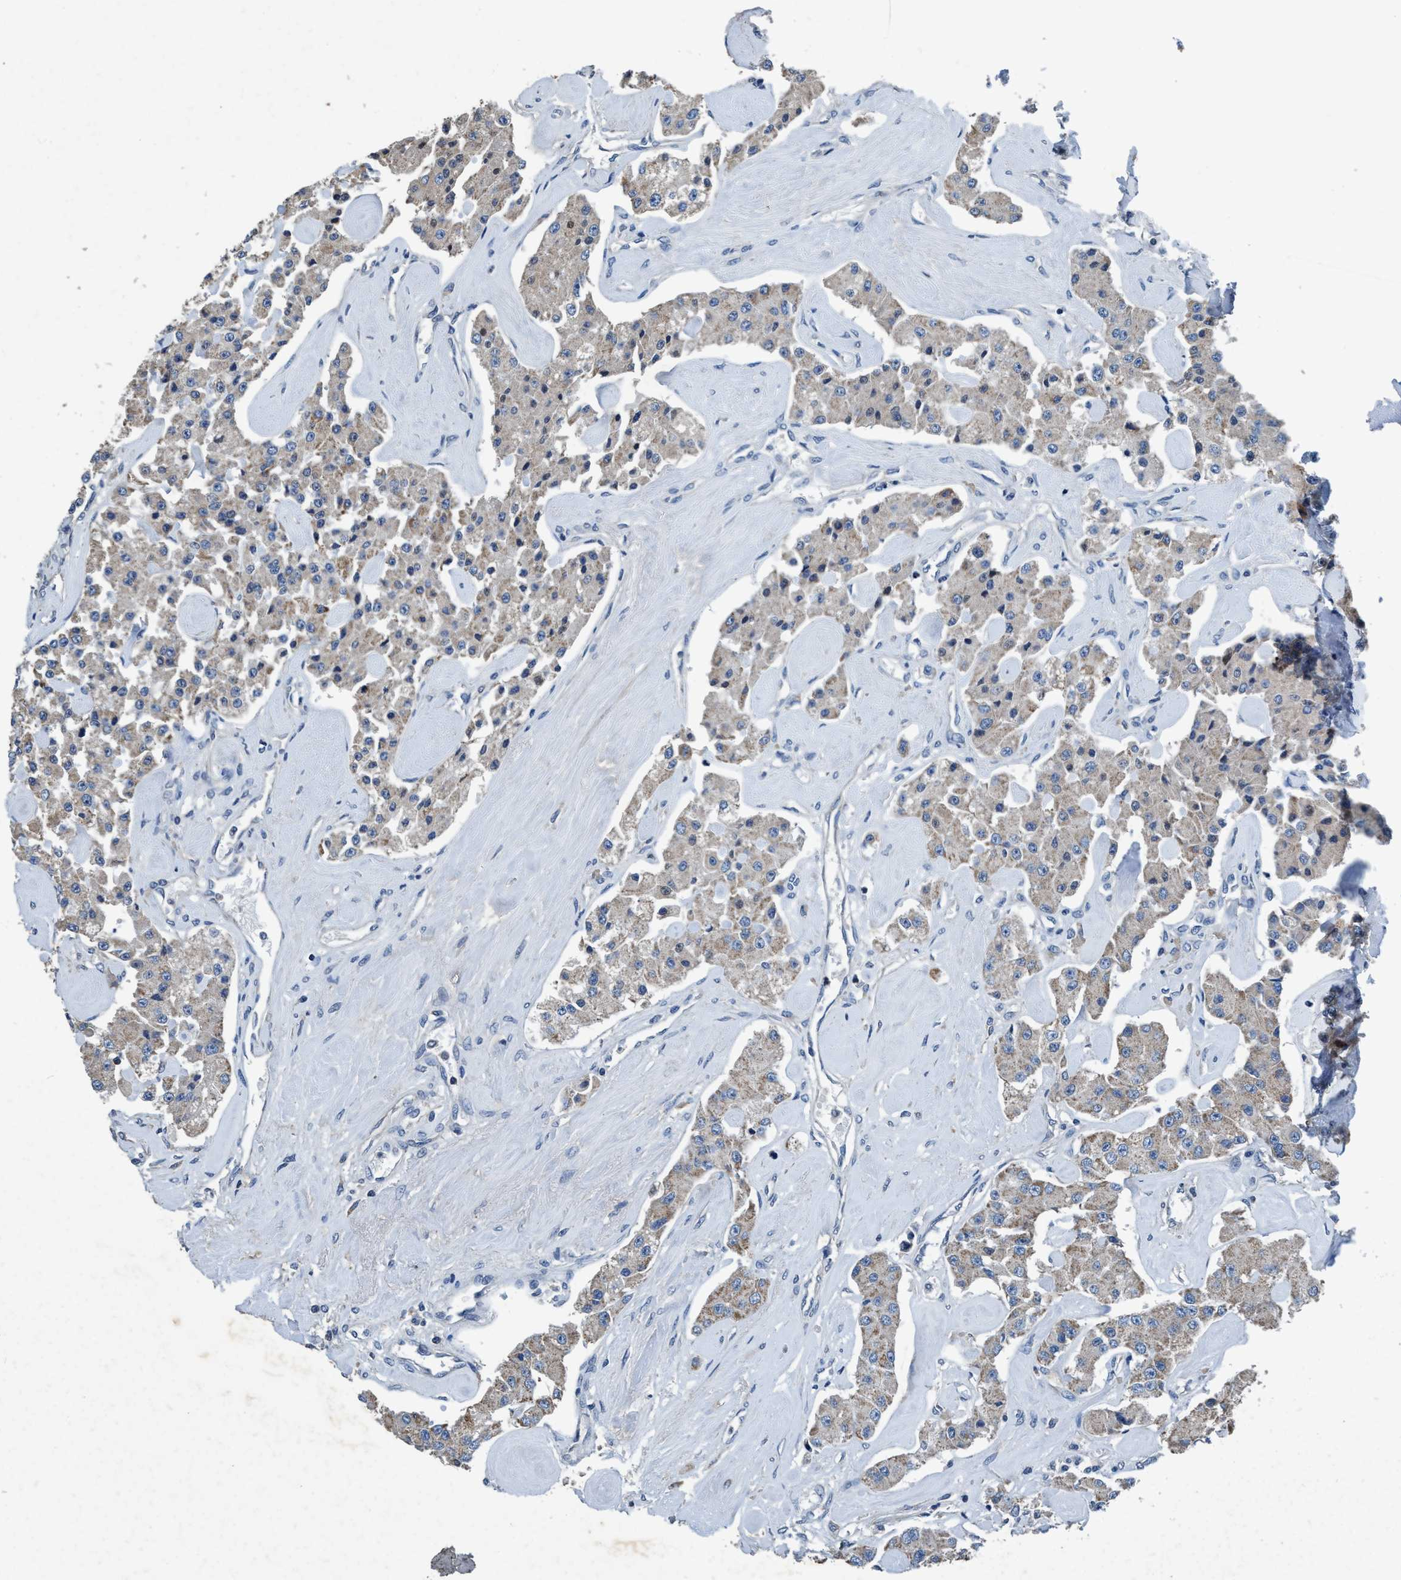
{"staining": {"intensity": "moderate", "quantity": "25%-75%", "location": "cytoplasmic/membranous"}, "tissue": "carcinoid", "cell_type": "Tumor cells", "image_type": "cancer", "snomed": [{"axis": "morphology", "description": "Carcinoid, malignant, NOS"}, {"axis": "topography", "description": "Pancreas"}], "caption": "Brown immunohistochemical staining in human carcinoid displays moderate cytoplasmic/membranous expression in approximately 25%-75% of tumor cells. (IHC, brightfield microscopy, high magnification).", "gene": "ANKFN1", "patient": {"sex": "male", "age": 41}}